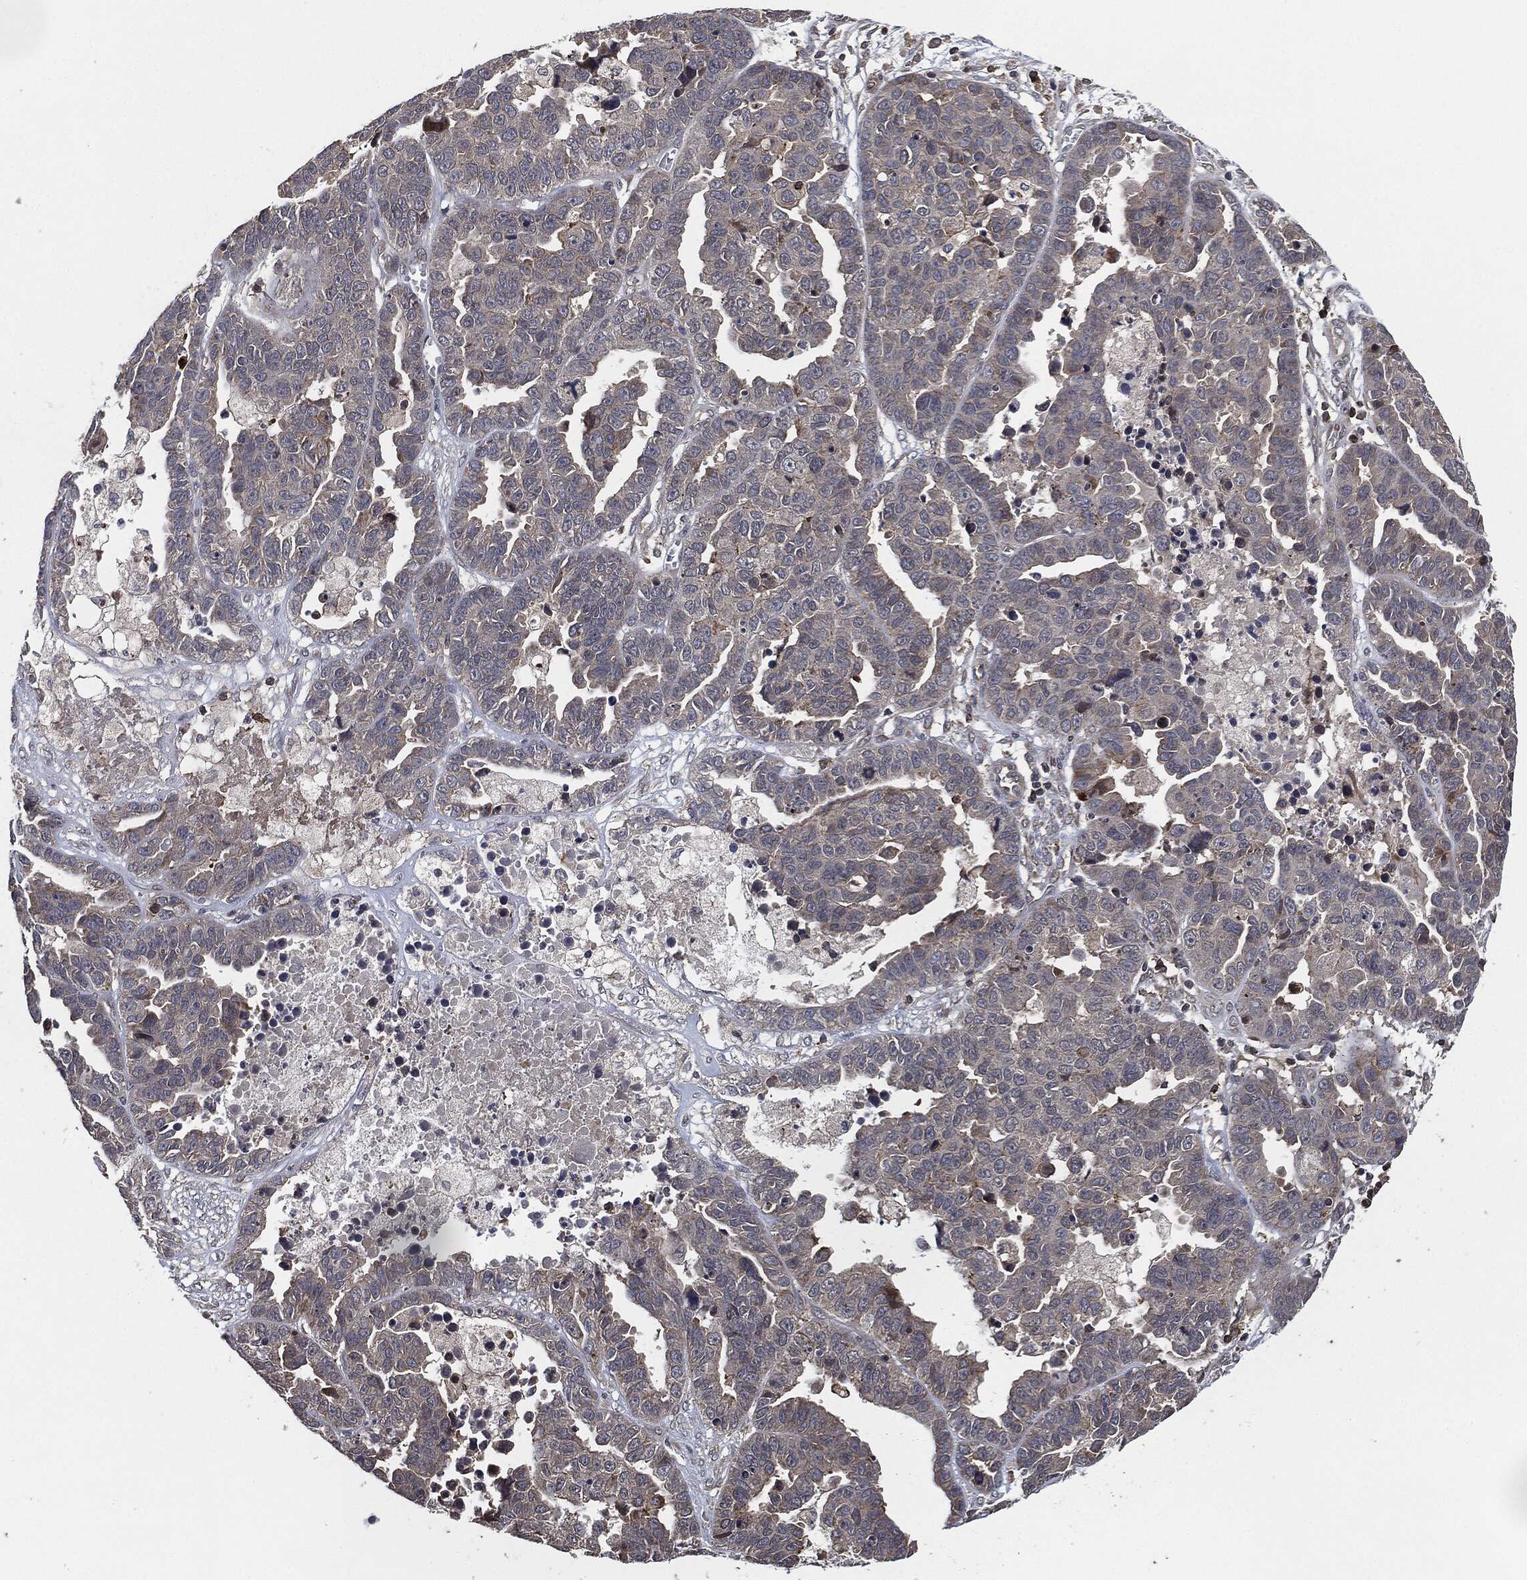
{"staining": {"intensity": "weak", "quantity": "<25%", "location": "cytoplasmic/membranous"}, "tissue": "ovarian cancer", "cell_type": "Tumor cells", "image_type": "cancer", "snomed": [{"axis": "morphology", "description": "Cystadenocarcinoma, serous, NOS"}, {"axis": "topography", "description": "Ovary"}], "caption": "DAB (3,3'-diaminobenzidine) immunohistochemical staining of human ovarian cancer demonstrates no significant expression in tumor cells. (Immunohistochemistry, brightfield microscopy, high magnification).", "gene": "UBR1", "patient": {"sex": "female", "age": 87}}